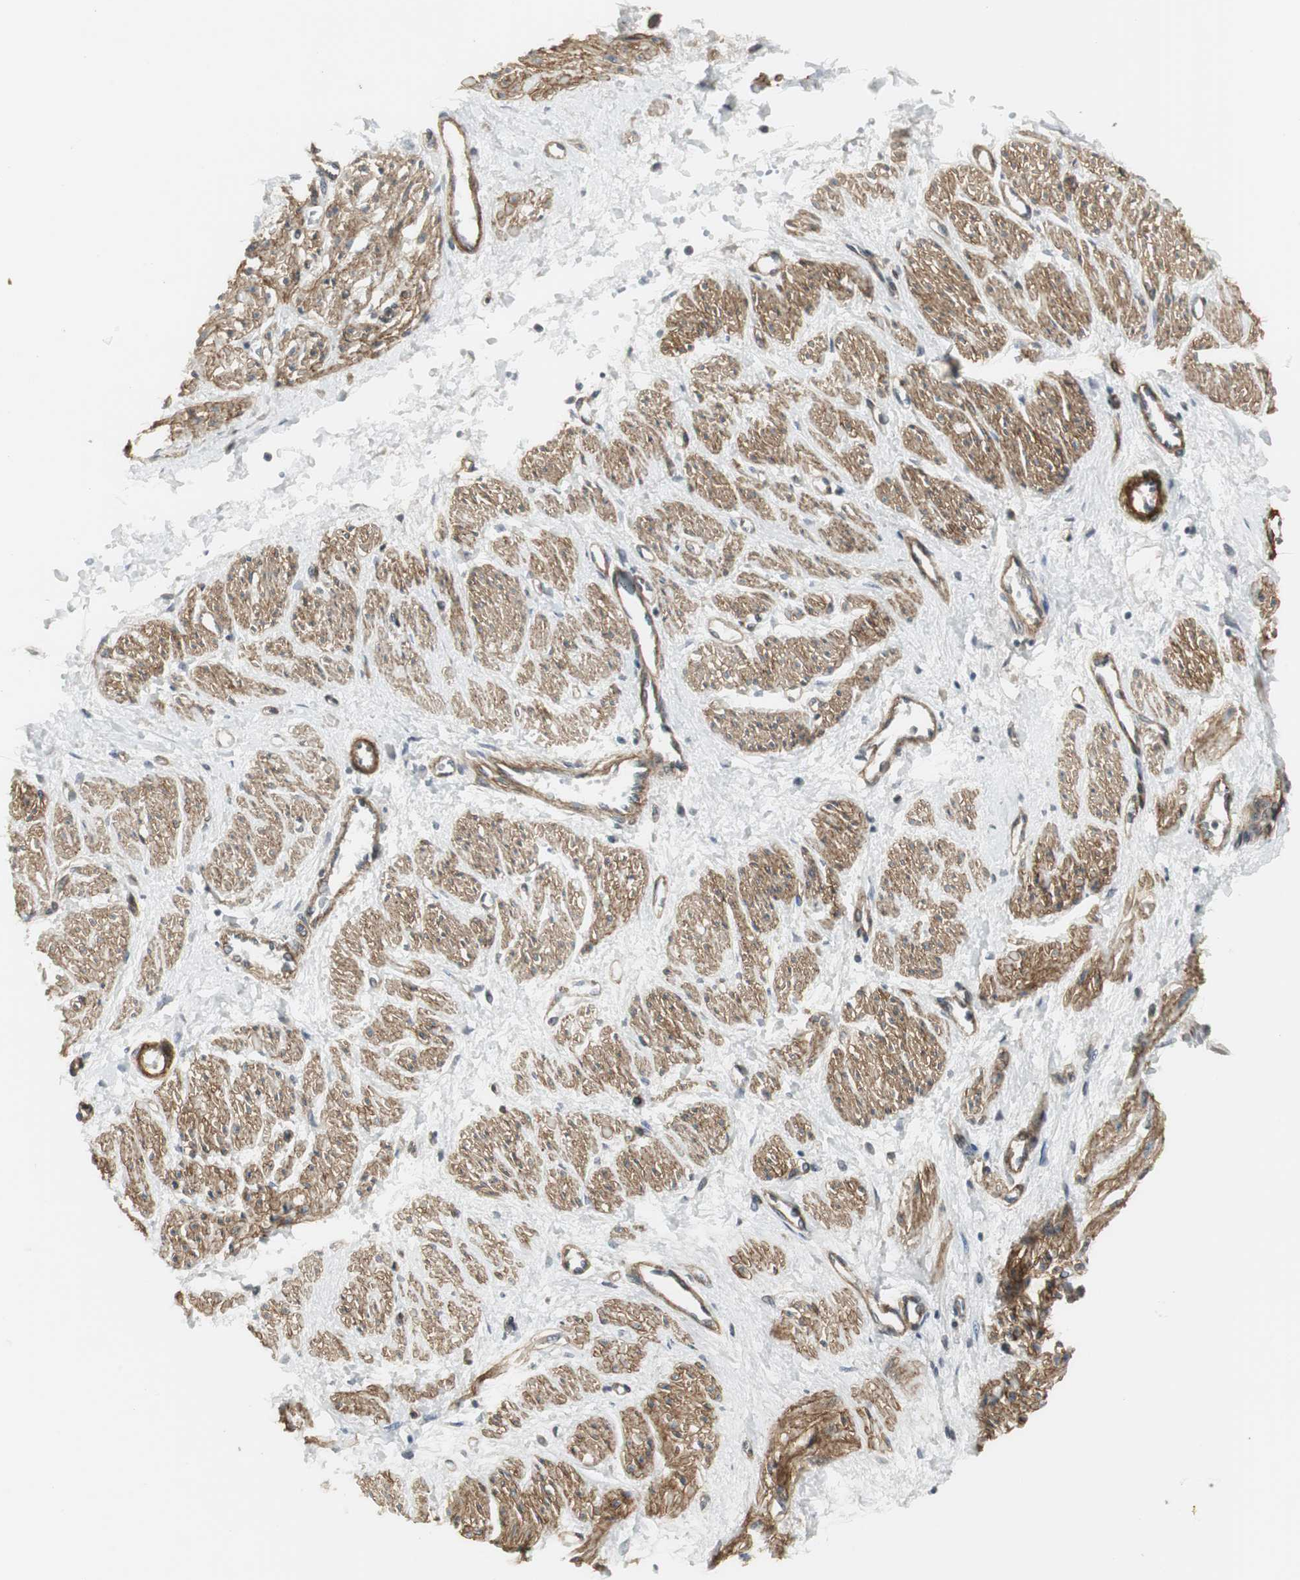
{"staining": {"intensity": "moderate", "quantity": ">75%", "location": "cytoplasmic/membranous"}, "tissue": "smooth muscle", "cell_type": "Smooth muscle cells", "image_type": "normal", "snomed": [{"axis": "morphology", "description": "Normal tissue, NOS"}, {"axis": "topography", "description": "Smooth muscle"}, {"axis": "topography", "description": "Uterus"}], "caption": "Brown immunohistochemical staining in unremarkable human smooth muscle exhibits moderate cytoplasmic/membranous expression in about >75% of smooth muscle cells.", "gene": "SCYL3", "patient": {"sex": "female", "age": 39}}